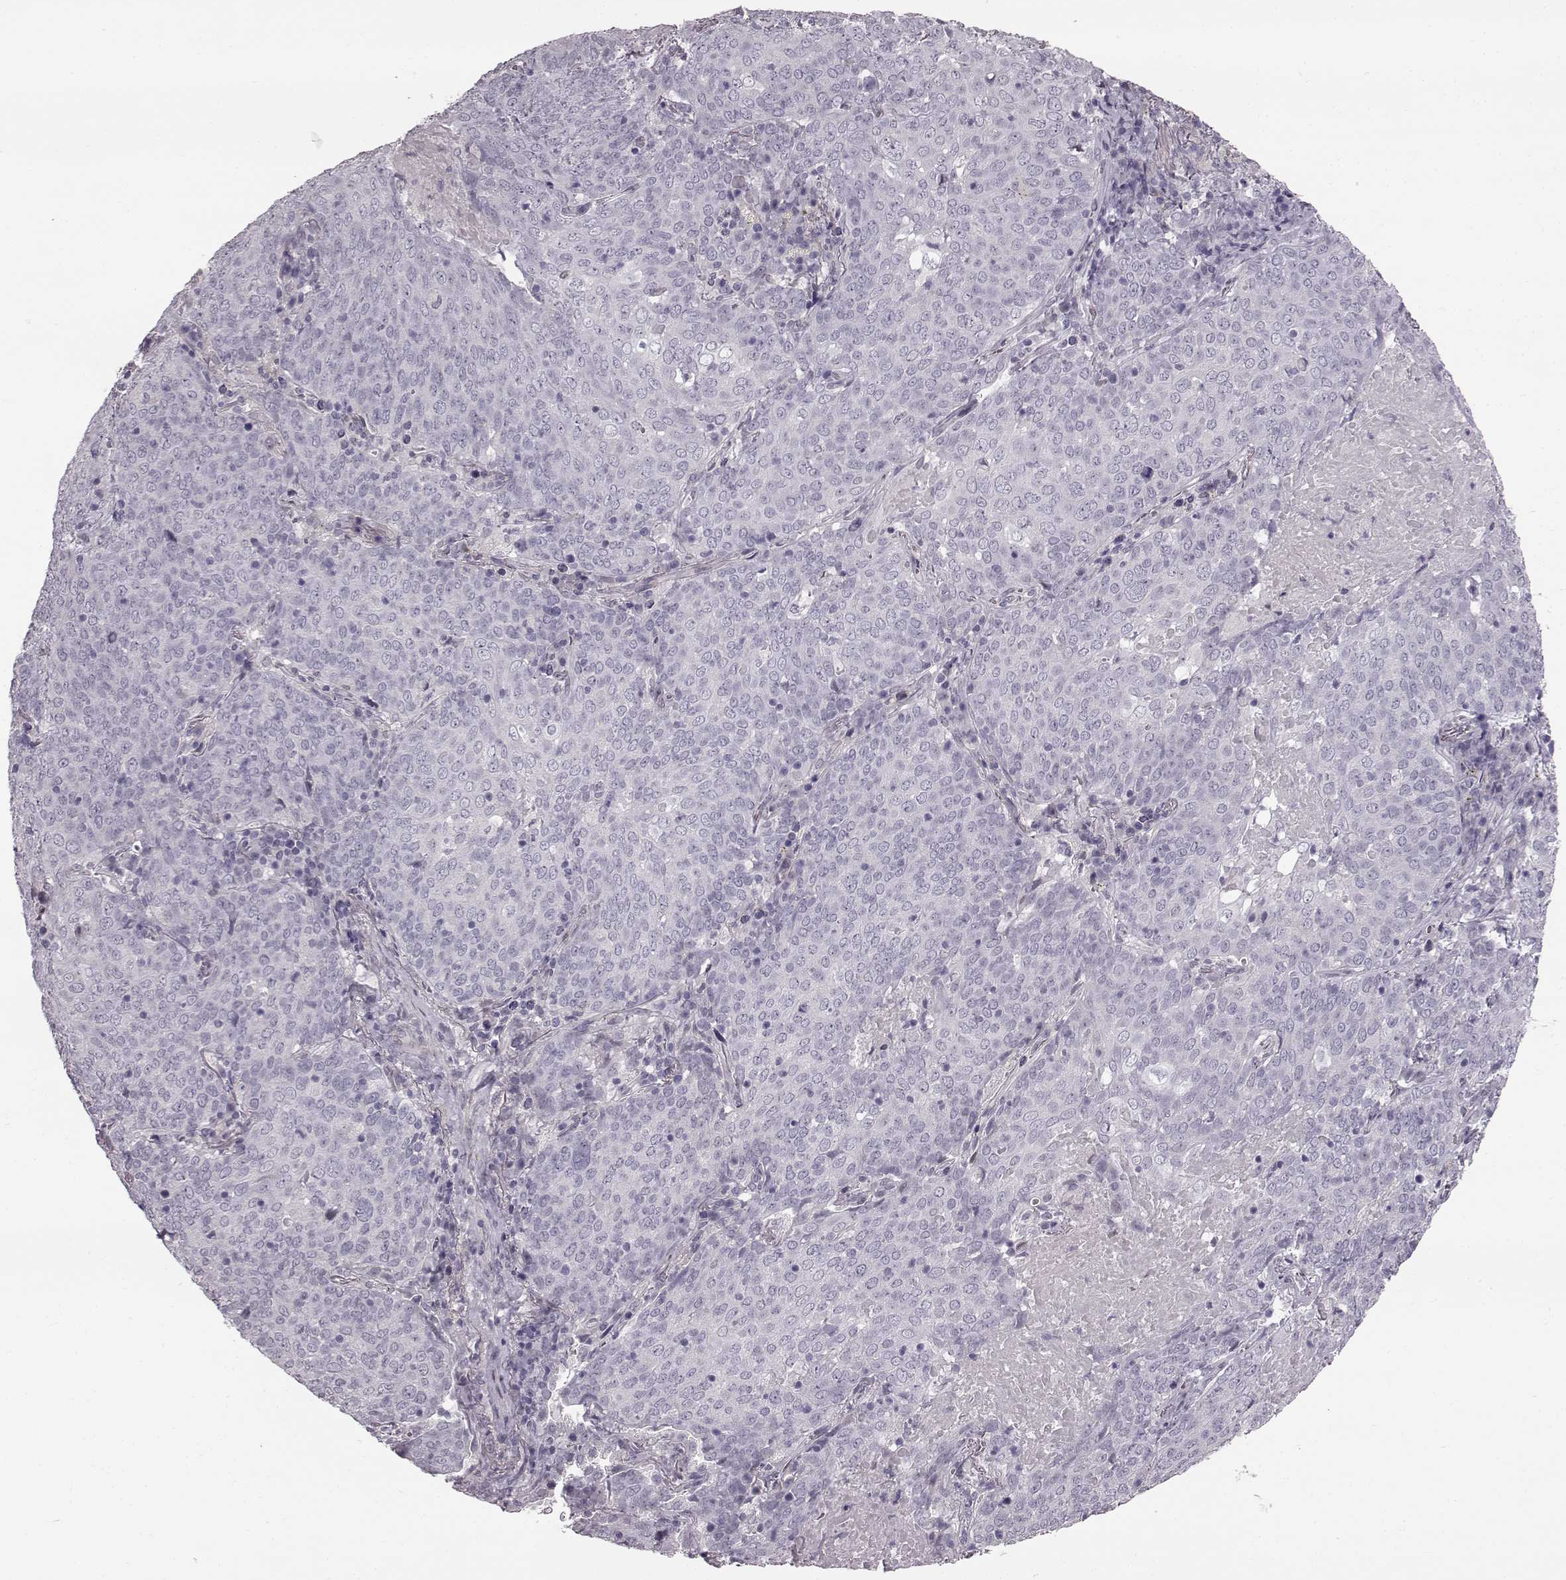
{"staining": {"intensity": "negative", "quantity": "none", "location": "none"}, "tissue": "lung cancer", "cell_type": "Tumor cells", "image_type": "cancer", "snomed": [{"axis": "morphology", "description": "Squamous cell carcinoma, NOS"}, {"axis": "topography", "description": "Lung"}], "caption": "Immunohistochemistry (IHC) of lung cancer (squamous cell carcinoma) exhibits no positivity in tumor cells.", "gene": "TCHHL1", "patient": {"sex": "male", "age": 82}}